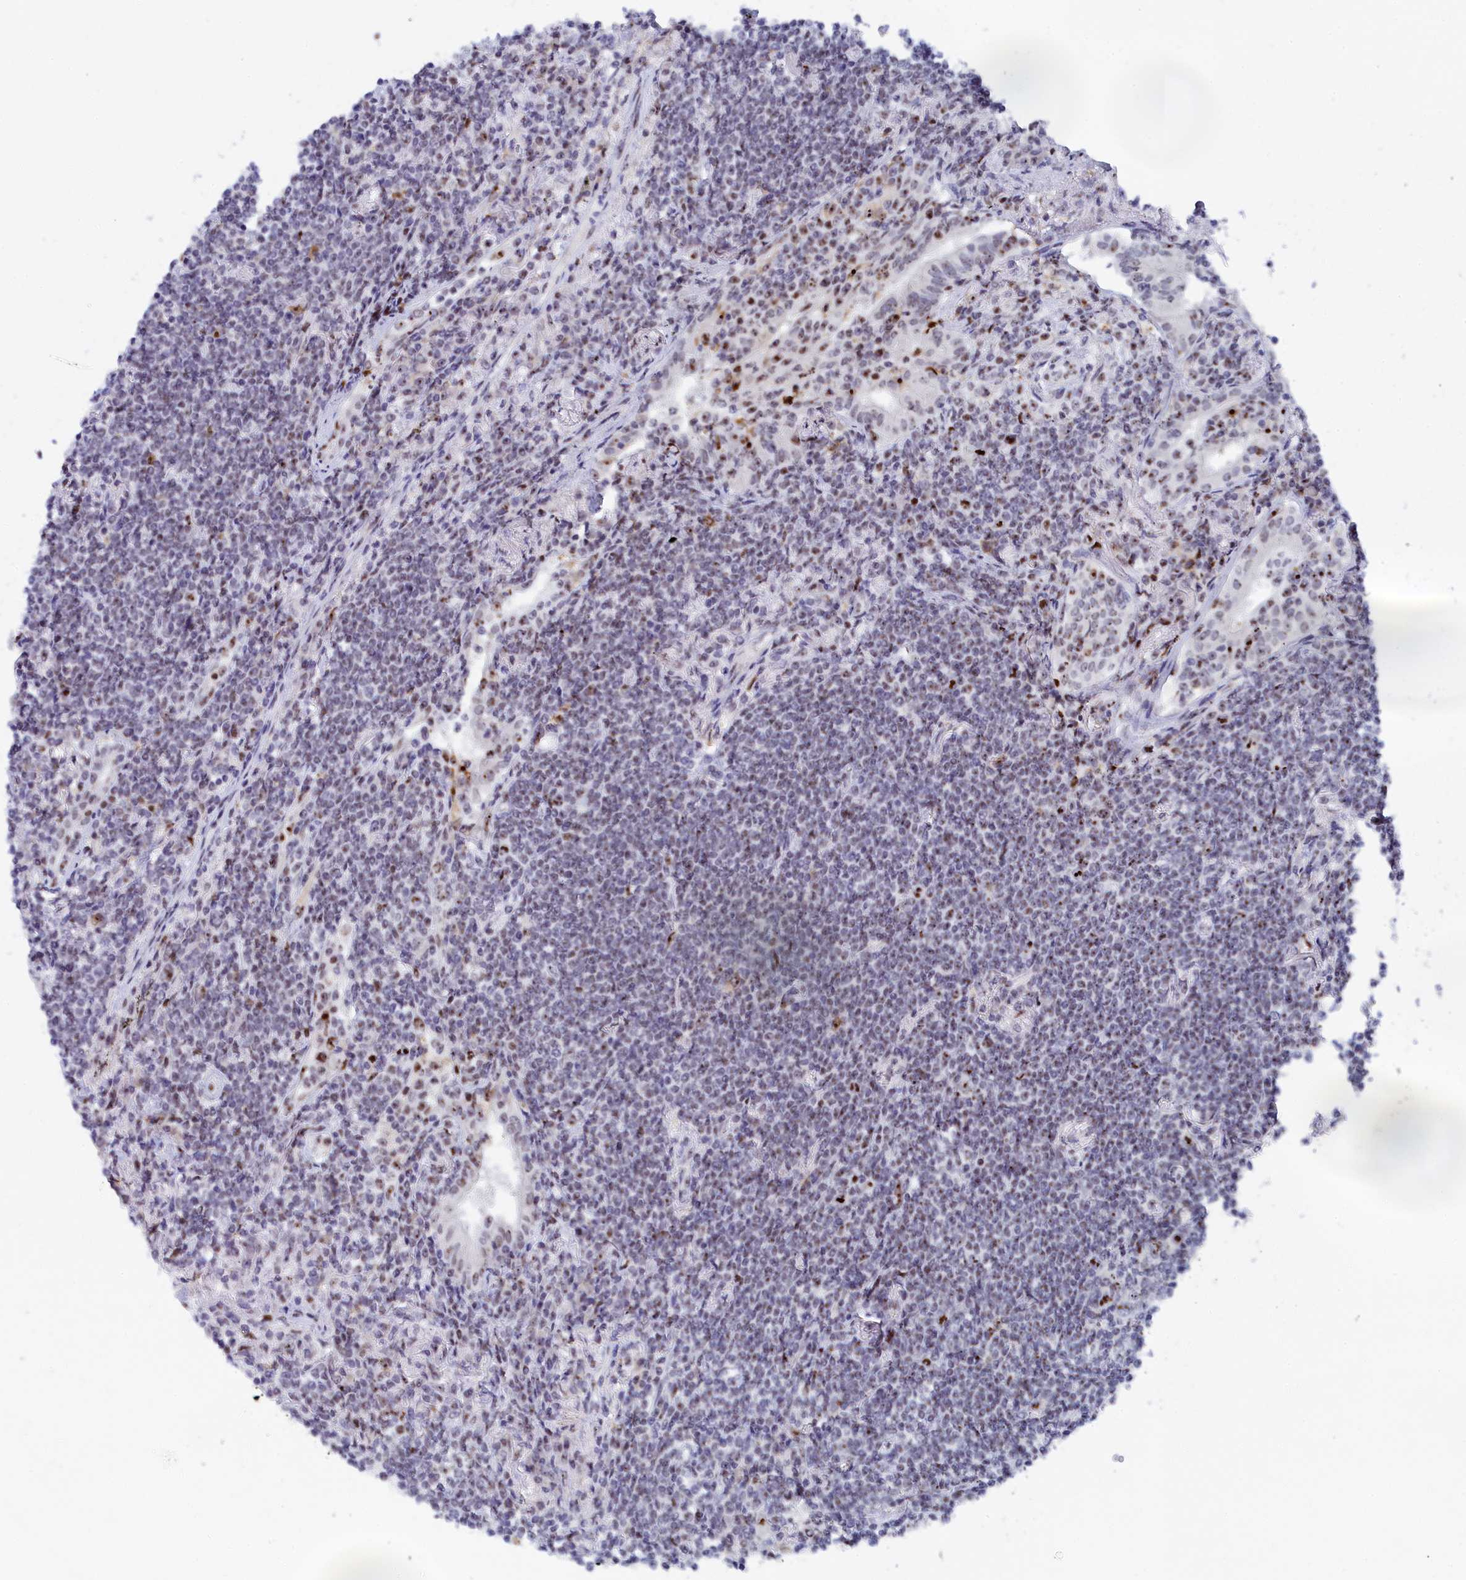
{"staining": {"intensity": "moderate", "quantity": "25%-75%", "location": "nuclear"}, "tissue": "lymphoma", "cell_type": "Tumor cells", "image_type": "cancer", "snomed": [{"axis": "morphology", "description": "Malignant lymphoma, non-Hodgkin's type, Low grade"}, {"axis": "topography", "description": "Lung"}], "caption": "Immunohistochemical staining of human malignant lymphoma, non-Hodgkin's type (low-grade) demonstrates medium levels of moderate nuclear protein positivity in about 25%-75% of tumor cells.", "gene": "RSL1D1", "patient": {"sex": "female", "age": 71}}